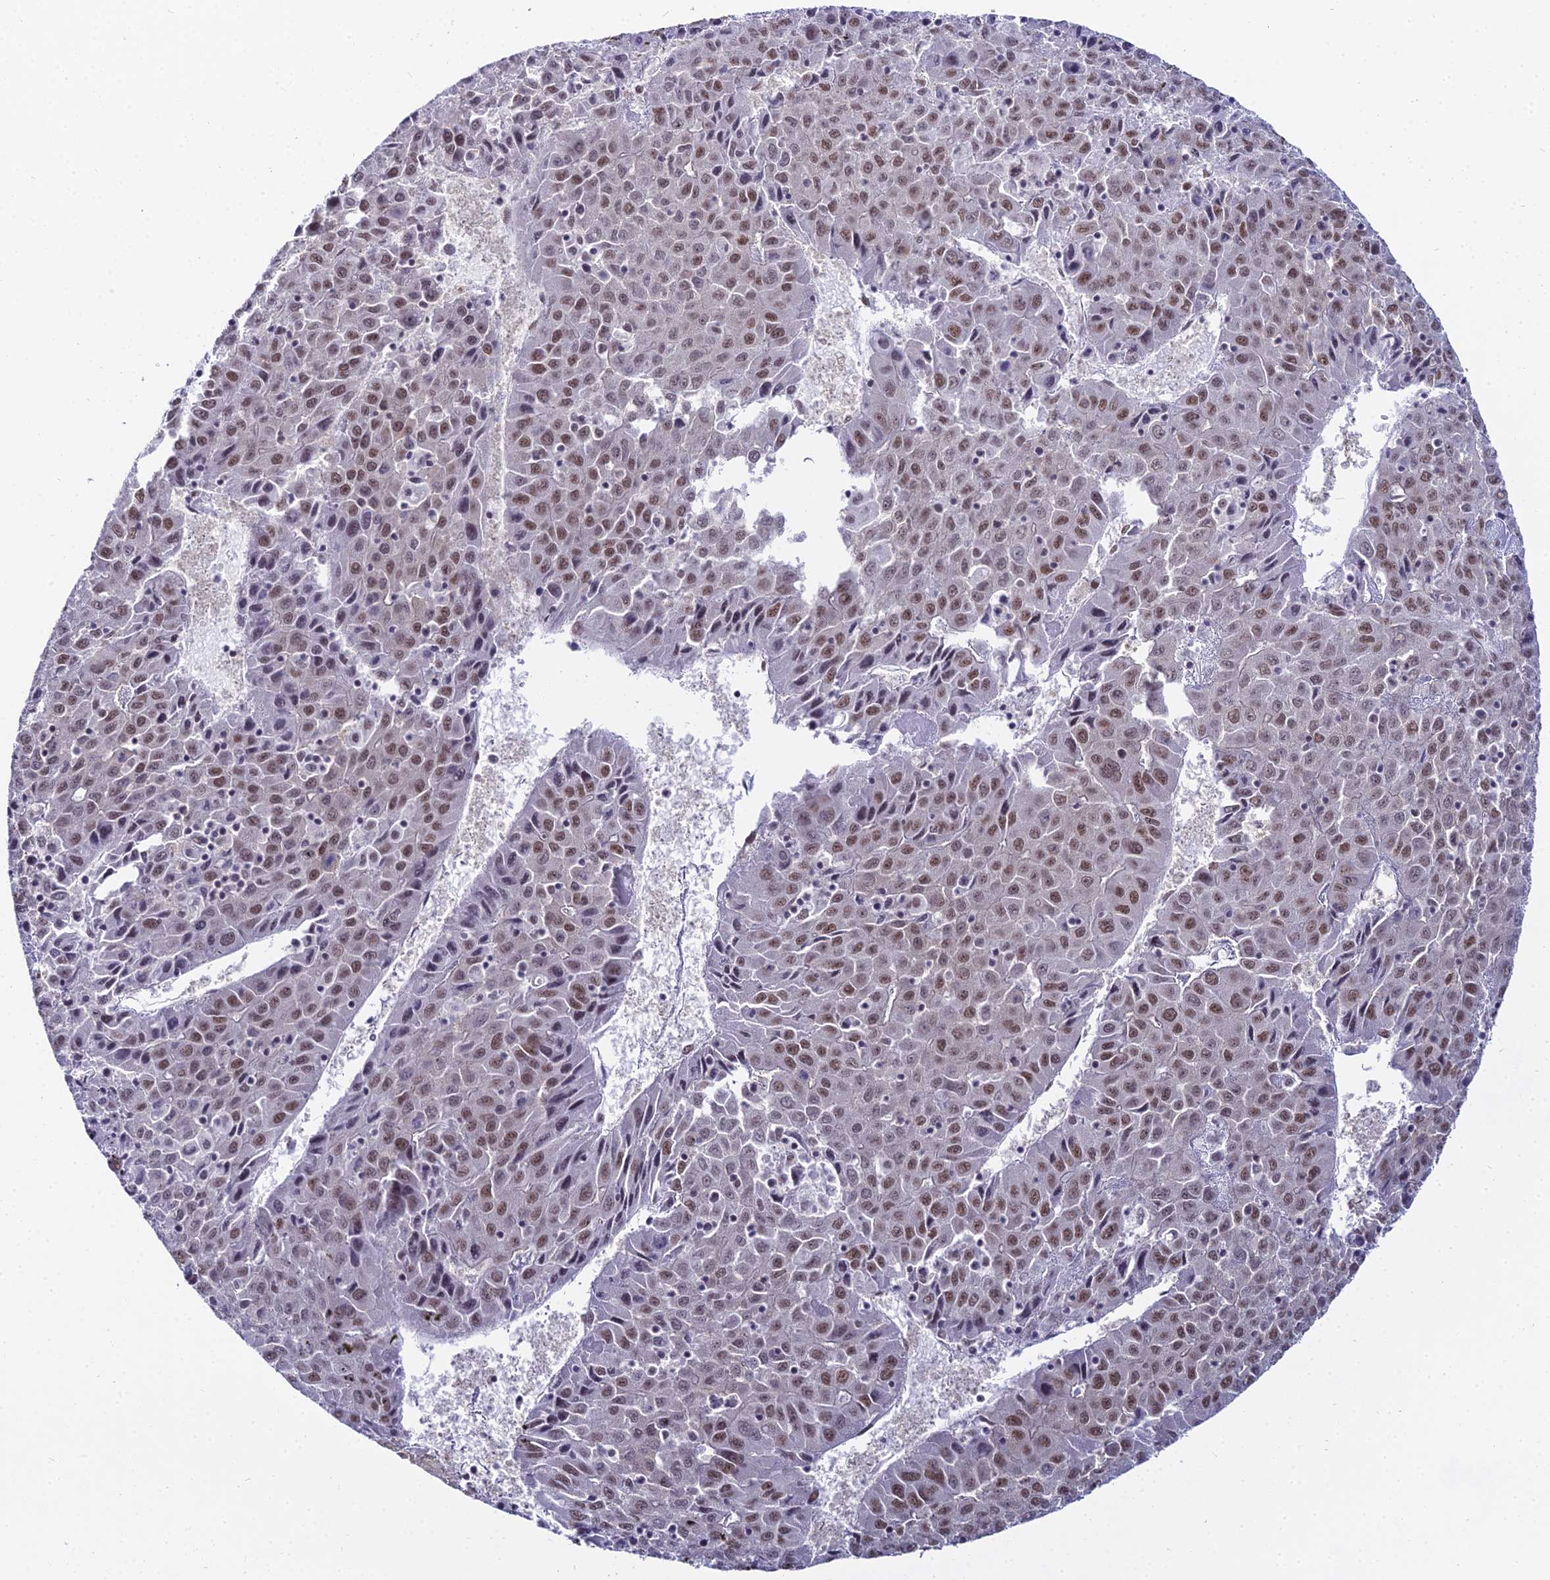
{"staining": {"intensity": "moderate", "quantity": "25%-75%", "location": "nuclear"}, "tissue": "liver cancer", "cell_type": "Tumor cells", "image_type": "cancer", "snomed": [{"axis": "morphology", "description": "Carcinoma, Hepatocellular, NOS"}, {"axis": "topography", "description": "Liver"}], "caption": "The micrograph reveals immunohistochemical staining of hepatocellular carcinoma (liver). There is moderate nuclear positivity is present in approximately 25%-75% of tumor cells.", "gene": "RBM12", "patient": {"sex": "female", "age": 53}}